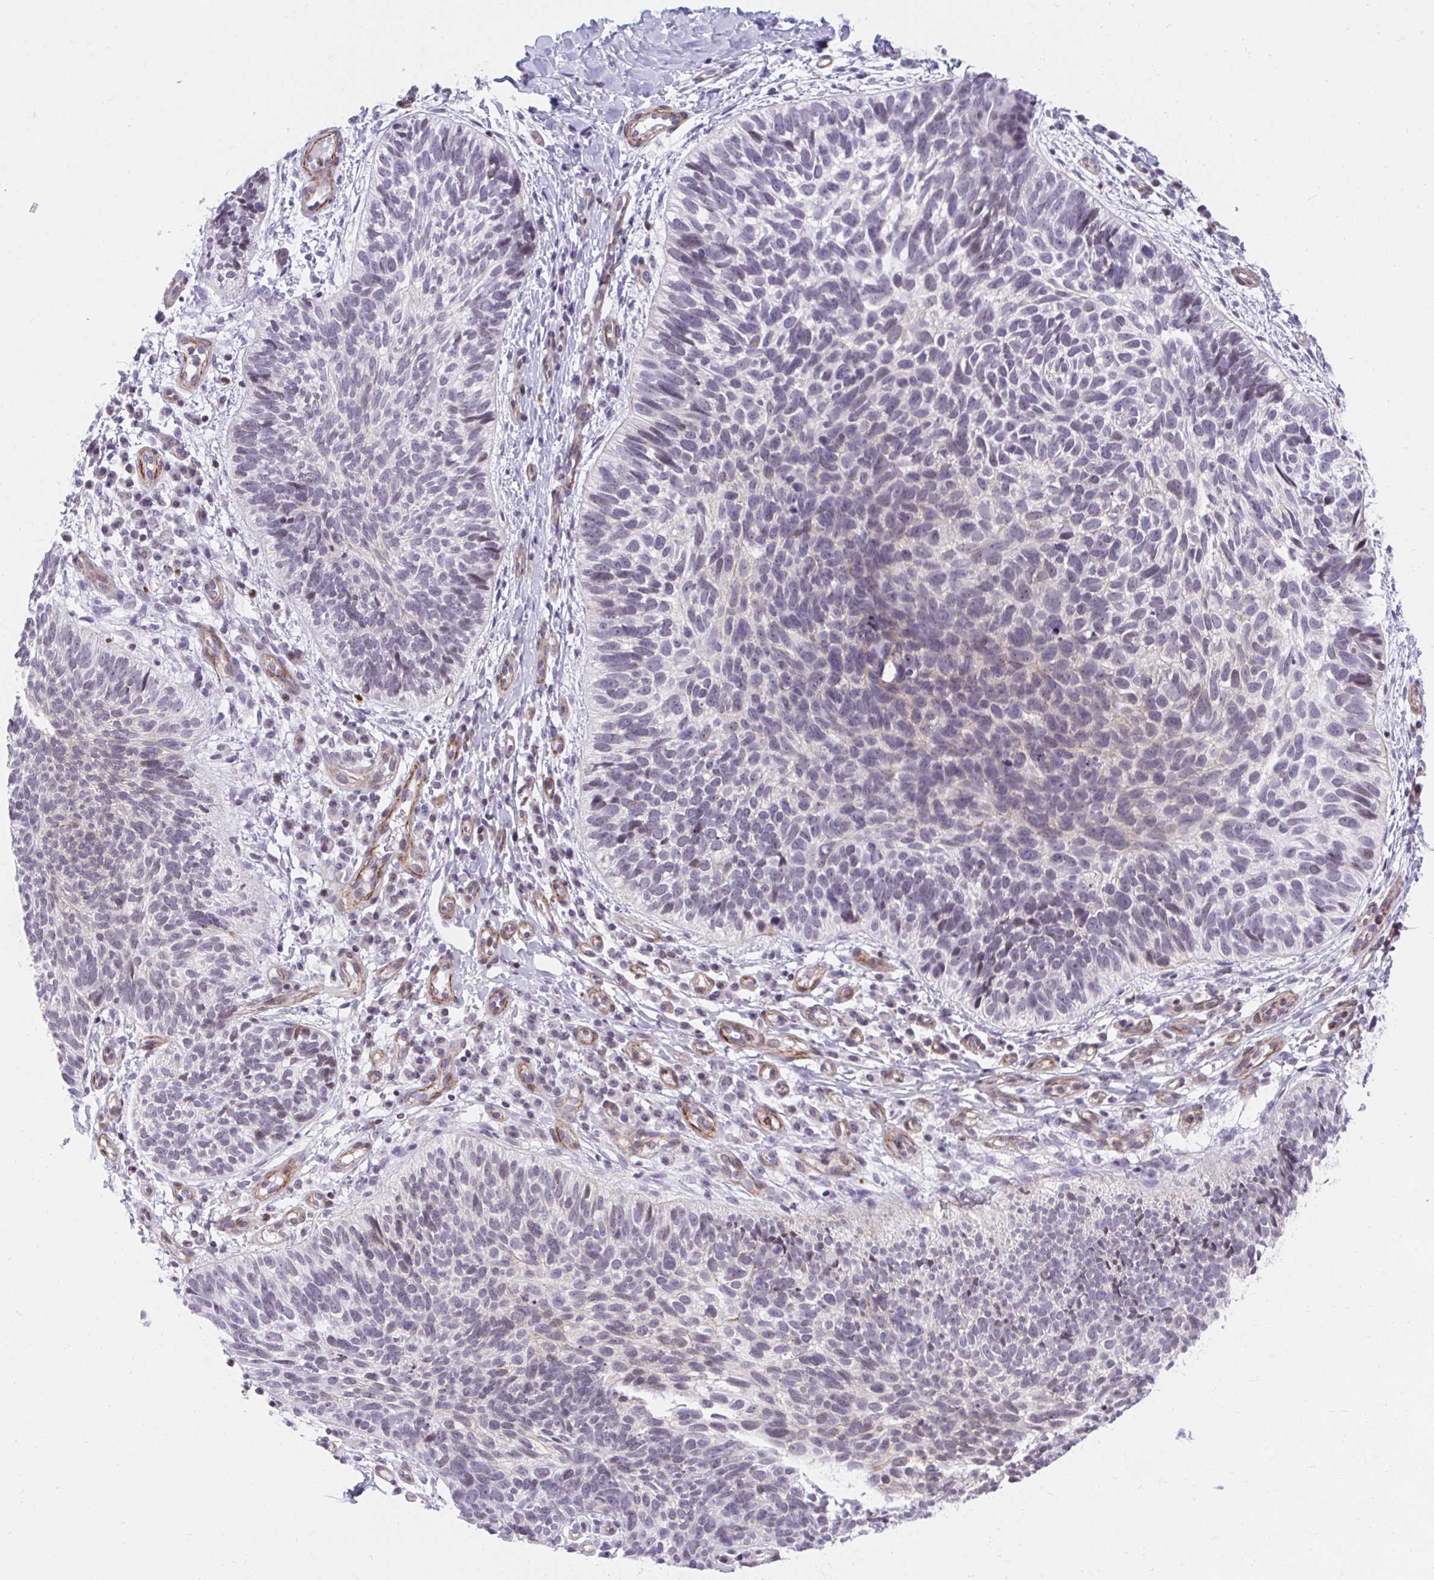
{"staining": {"intensity": "weak", "quantity": "<25%", "location": "cytoplasmic/membranous"}, "tissue": "skin cancer", "cell_type": "Tumor cells", "image_type": "cancer", "snomed": [{"axis": "morphology", "description": "Basal cell carcinoma"}, {"axis": "topography", "description": "Skin"}, {"axis": "topography", "description": "Skin of leg"}], "caption": "DAB (3,3'-diaminobenzidine) immunohistochemical staining of human basal cell carcinoma (skin) exhibits no significant positivity in tumor cells. (Immunohistochemistry, brightfield microscopy, high magnification).", "gene": "KCNN4", "patient": {"sex": "female", "age": 87}}